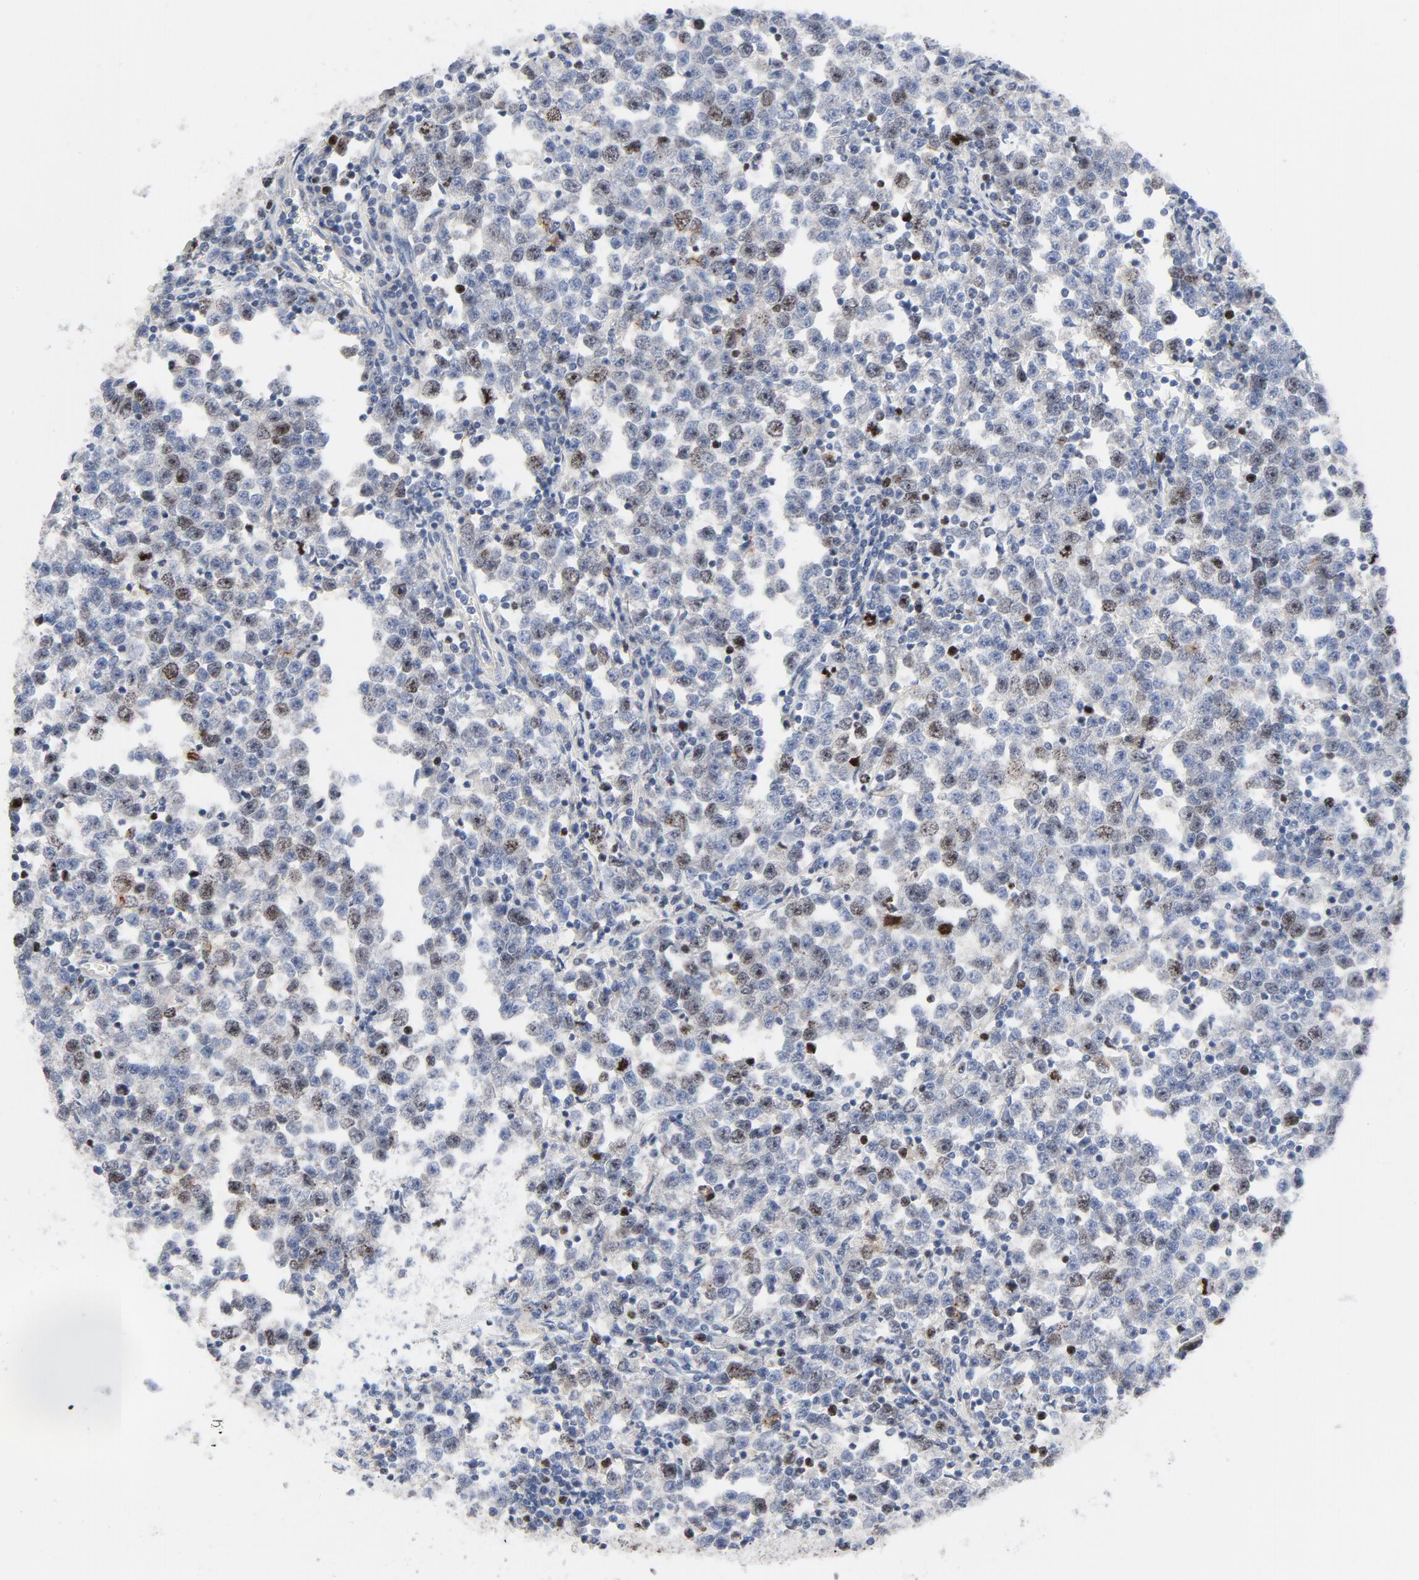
{"staining": {"intensity": "moderate", "quantity": "<25%", "location": "nuclear"}, "tissue": "testis cancer", "cell_type": "Tumor cells", "image_type": "cancer", "snomed": [{"axis": "morphology", "description": "Seminoma, NOS"}, {"axis": "topography", "description": "Testis"}], "caption": "Testis cancer (seminoma) was stained to show a protein in brown. There is low levels of moderate nuclear expression in about <25% of tumor cells. Using DAB (3,3'-diaminobenzidine) (brown) and hematoxylin (blue) stains, captured at high magnification using brightfield microscopy.", "gene": "BIRC5", "patient": {"sex": "male", "age": 43}}